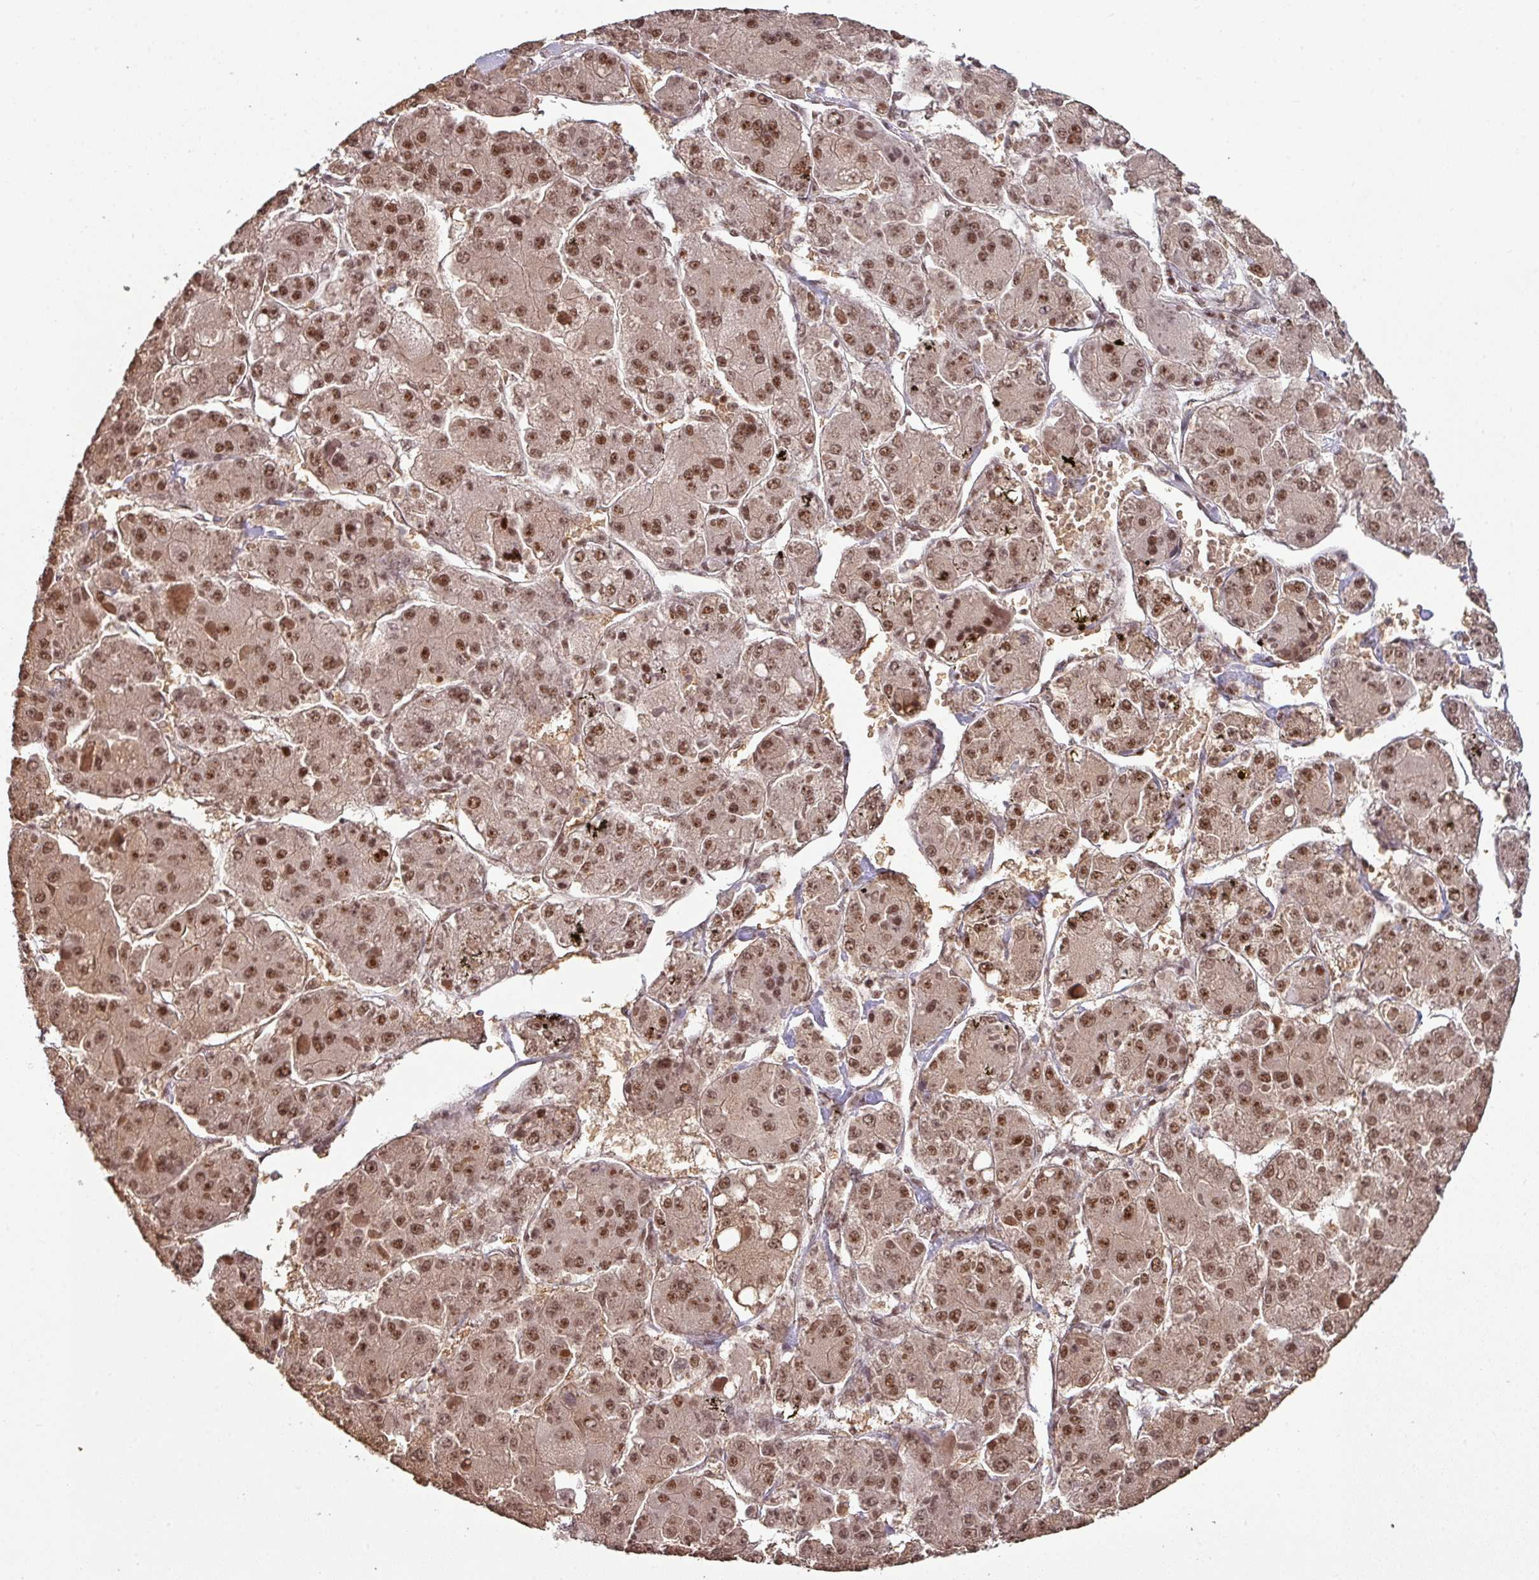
{"staining": {"intensity": "moderate", "quantity": ">75%", "location": "nuclear"}, "tissue": "liver cancer", "cell_type": "Tumor cells", "image_type": "cancer", "snomed": [{"axis": "morphology", "description": "Carcinoma, Hepatocellular, NOS"}, {"axis": "topography", "description": "Liver"}], "caption": "Protein staining demonstrates moderate nuclear expression in approximately >75% of tumor cells in hepatocellular carcinoma (liver).", "gene": "PHF23", "patient": {"sex": "female", "age": 73}}